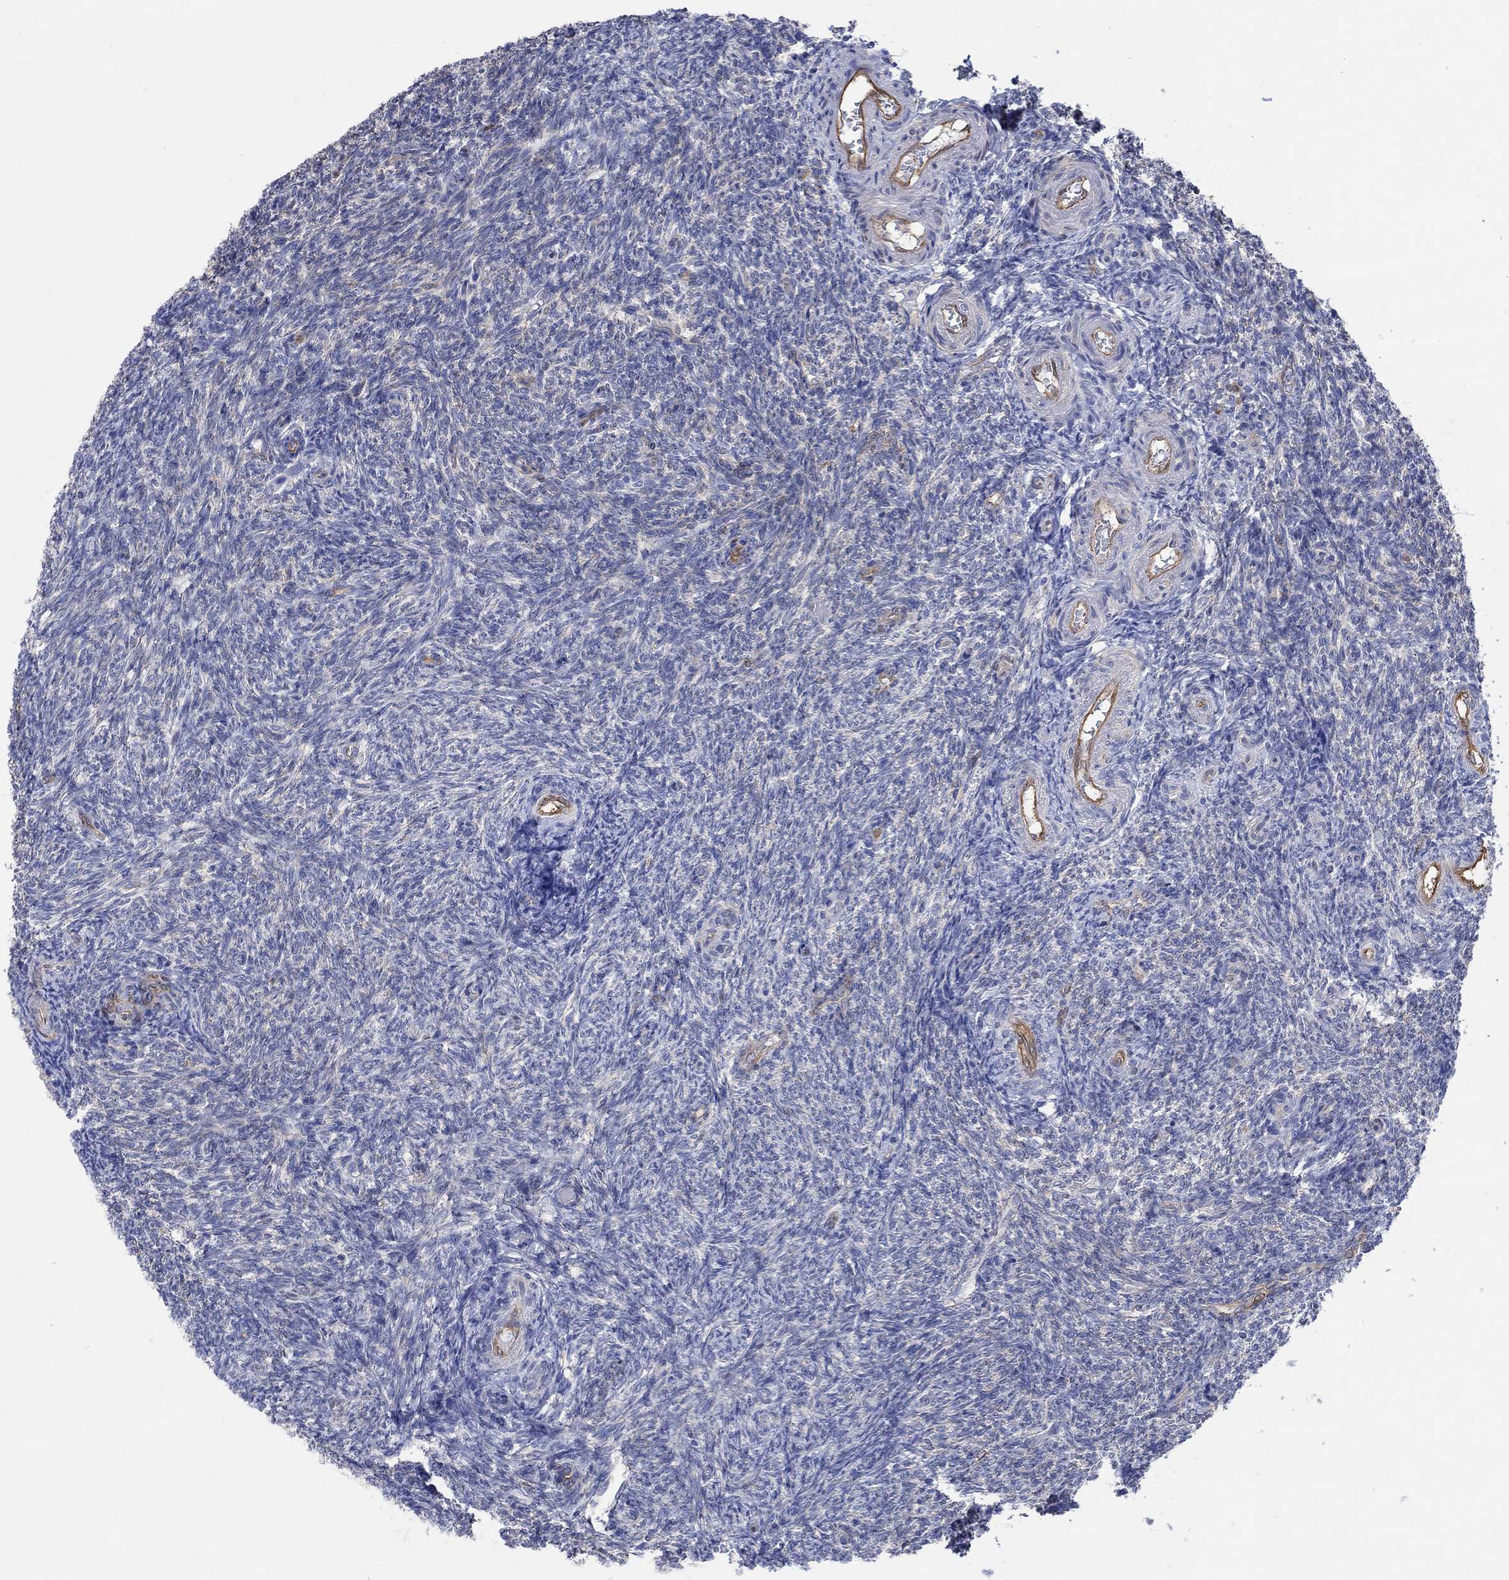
{"staining": {"intensity": "moderate", "quantity": "25%-75%", "location": "cytoplasmic/membranous"}, "tissue": "ovary", "cell_type": "Follicle cells", "image_type": "normal", "snomed": [{"axis": "morphology", "description": "Normal tissue, NOS"}, {"axis": "topography", "description": "Ovary"}], "caption": "Follicle cells demonstrate medium levels of moderate cytoplasmic/membranous staining in approximately 25%-75% of cells in unremarkable ovary.", "gene": "TGM2", "patient": {"sex": "female", "age": 39}}